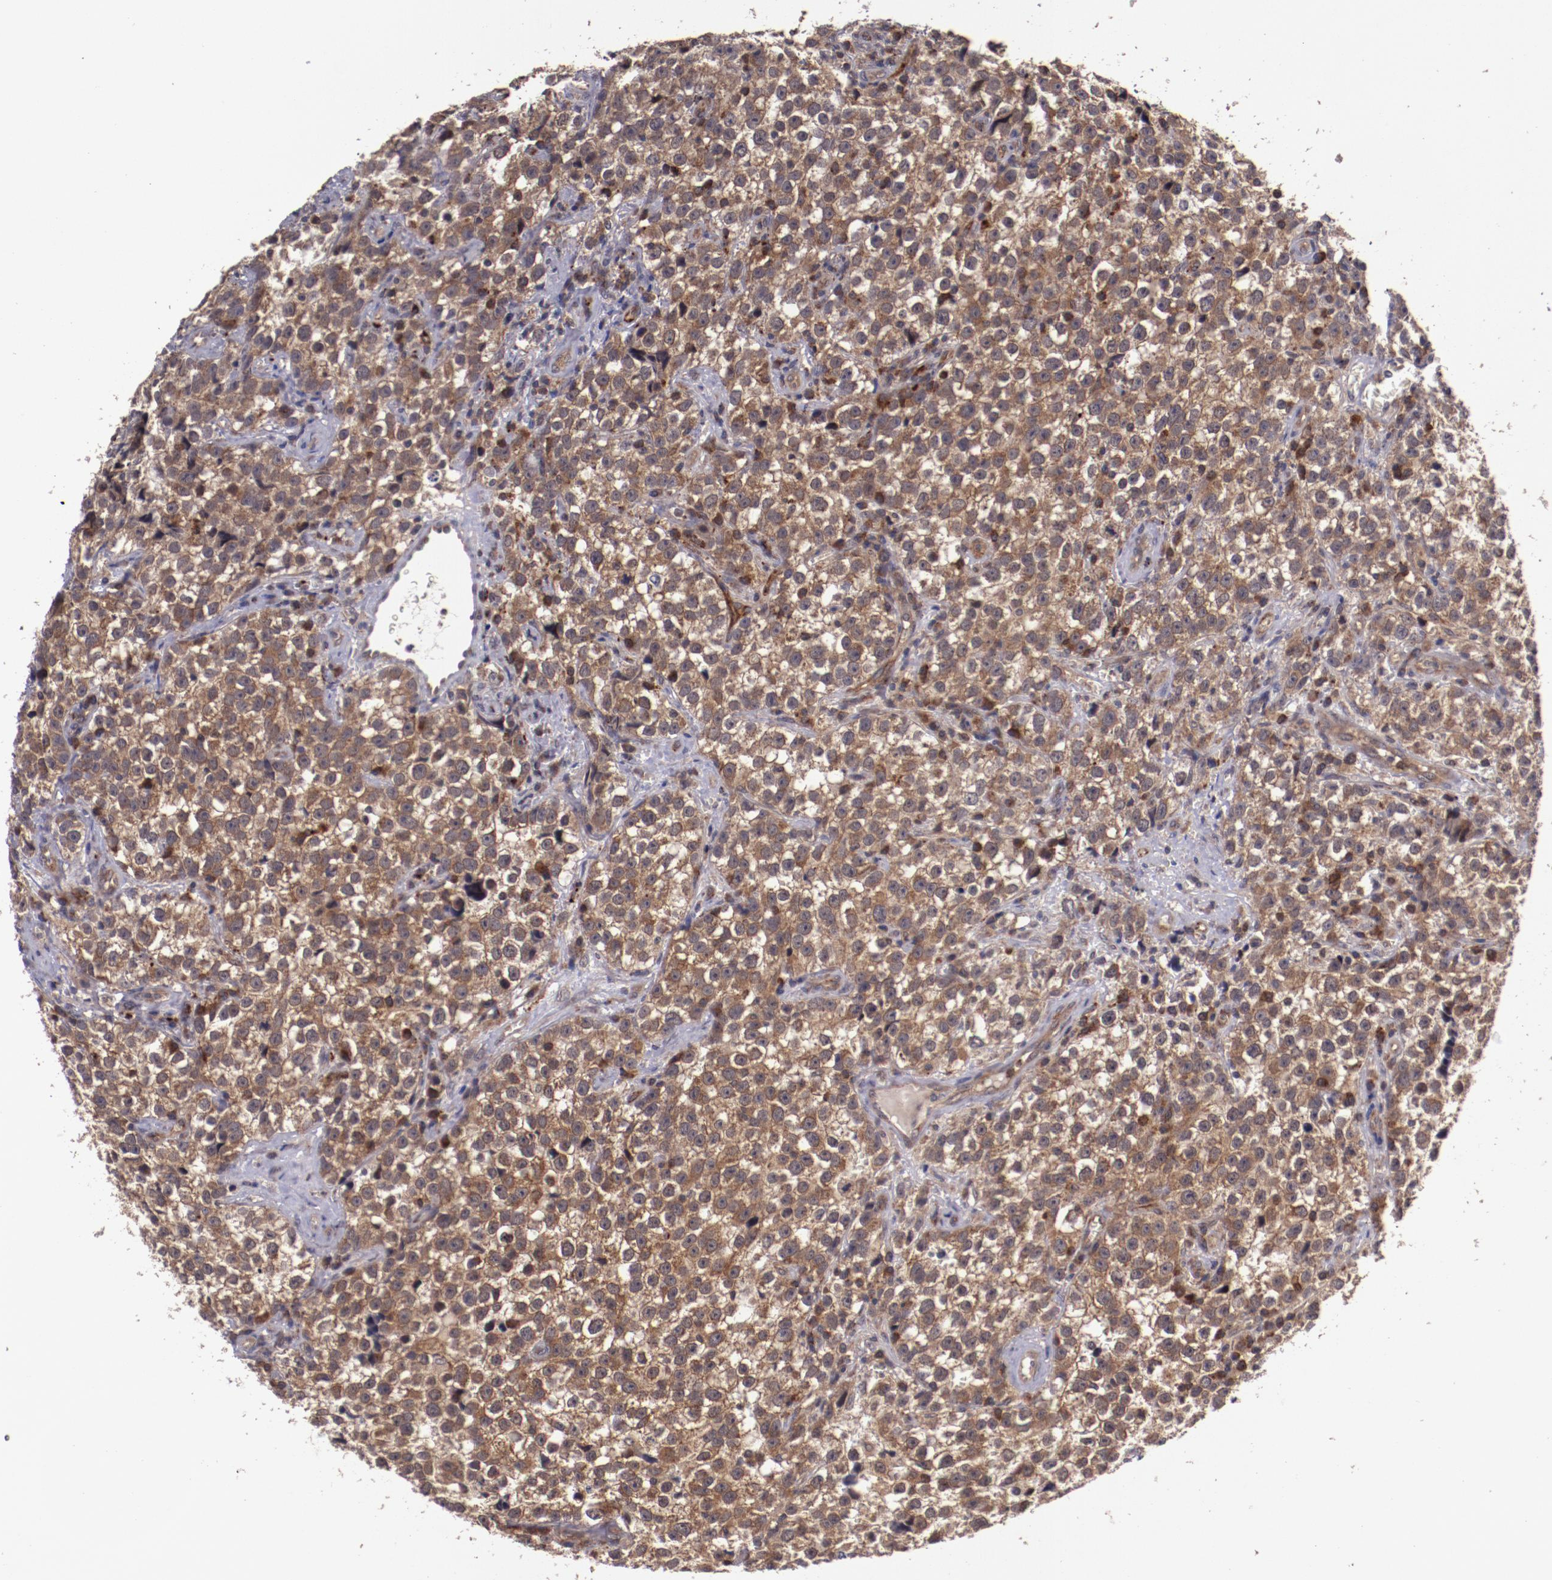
{"staining": {"intensity": "moderate", "quantity": ">75%", "location": "cytoplasmic/membranous"}, "tissue": "testis cancer", "cell_type": "Tumor cells", "image_type": "cancer", "snomed": [{"axis": "morphology", "description": "Seminoma, NOS"}, {"axis": "topography", "description": "Testis"}], "caption": "This is an image of immunohistochemistry staining of seminoma (testis), which shows moderate positivity in the cytoplasmic/membranous of tumor cells.", "gene": "FTSJ1", "patient": {"sex": "male", "age": 38}}